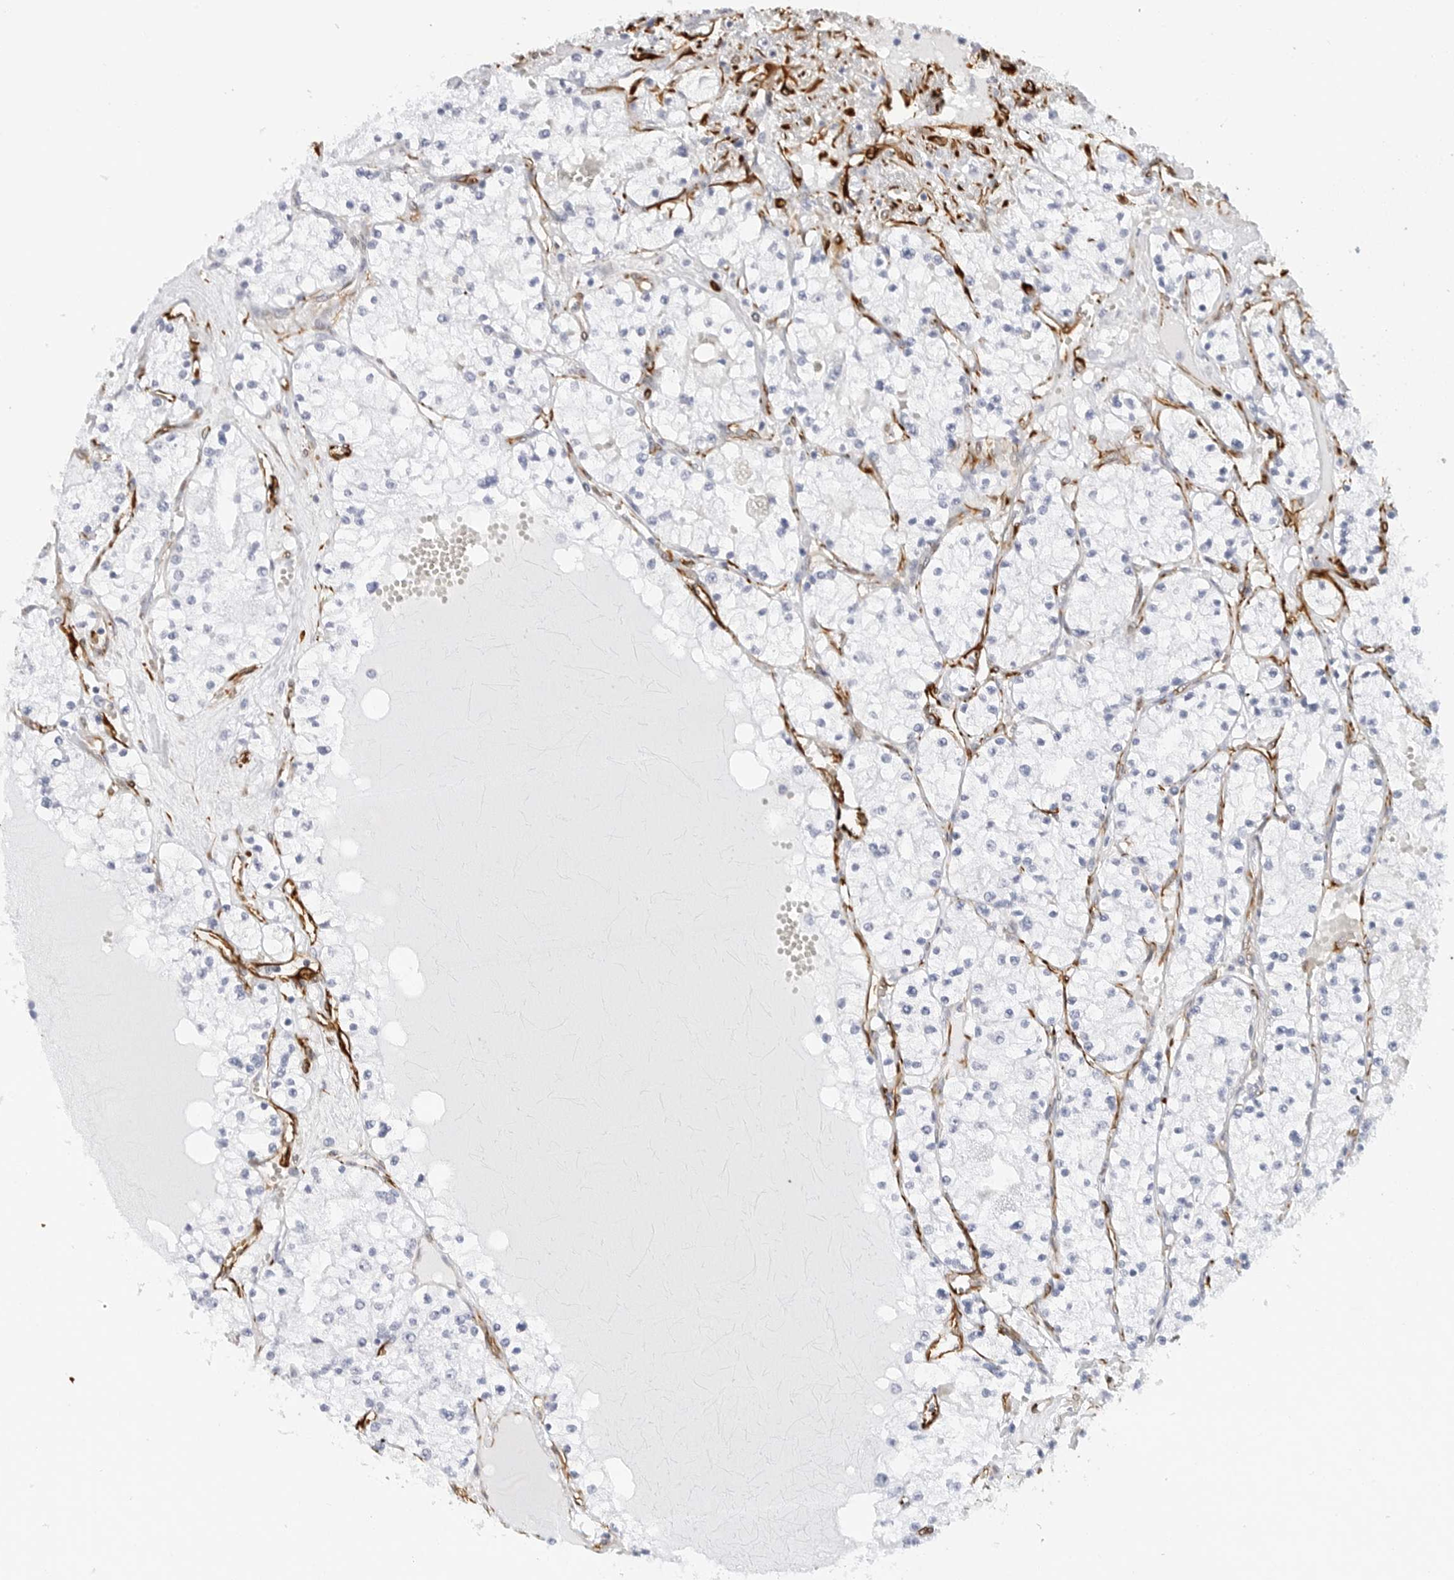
{"staining": {"intensity": "negative", "quantity": "none", "location": "none"}, "tissue": "renal cancer", "cell_type": "Tumor cells", "image_type": "cancer", "snomed": [{"axis": "morphology", "description": "Normal tissue, NOS"}, {"axis": "morphology", "description": "Adenocarcinoma, NOS"}, {"axis": "topography", "description": "Kidney"}], "caption": "IHC image of neoplastic tissue: renal adenocarcinoma stained with DAB (3,3'-diaminobenzidine) exhibits no significant protein positivity in tumor cells. The staining is performed using DAB brown chromogen with nuclei counter-stained in using hematoxylin.", "gene": "NES", "patient": {"sex": "male", "age": 68}}